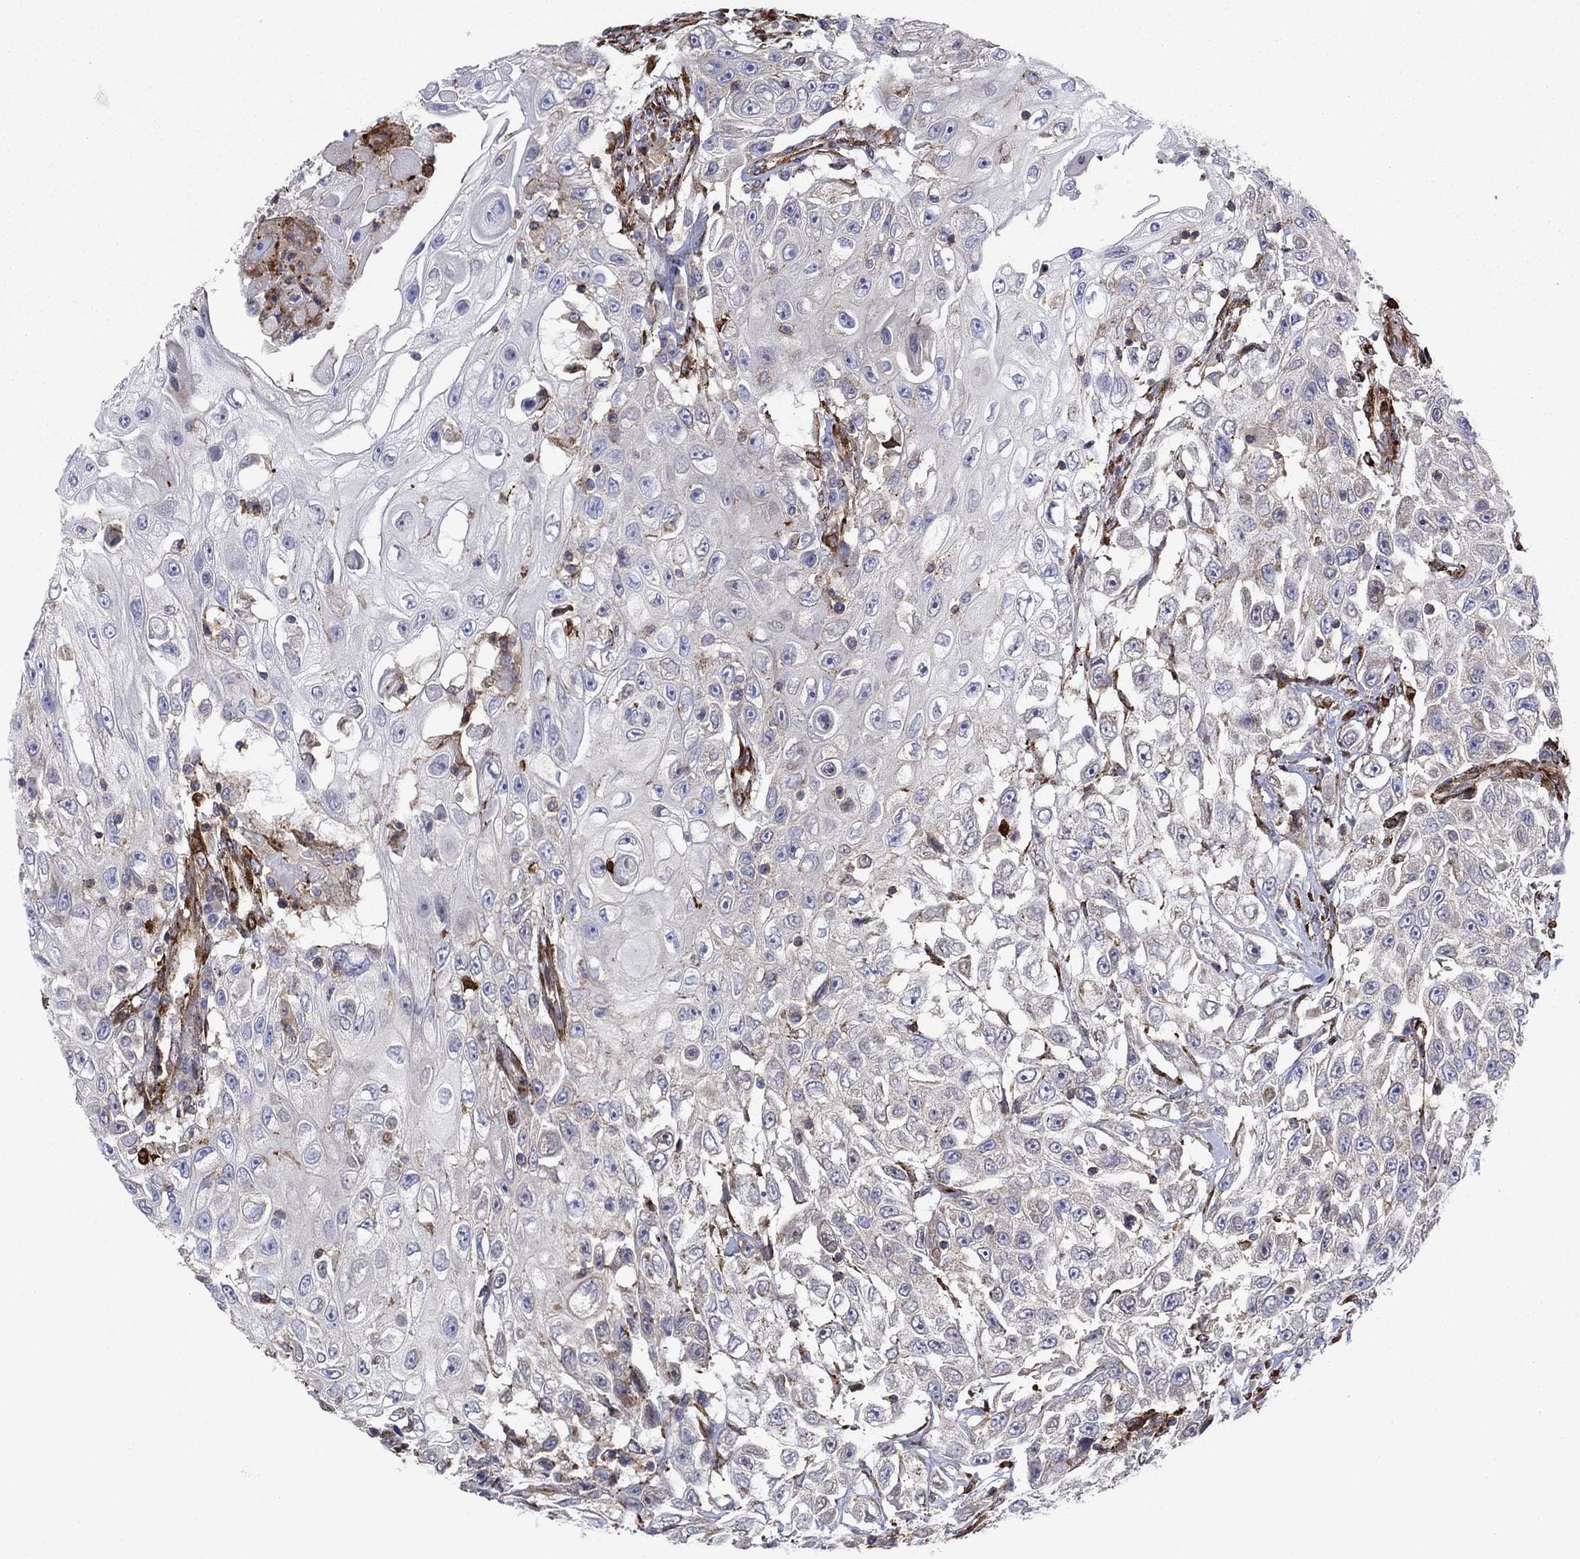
{"staining": {"intensity": "negative", "quantity": "none", "location": "none"}, "tissue": "urothelial cancer", "cell_type": "Tumor cells", "image_type": "cancer", "snomed": [{"axis": "morphology", "description": "Urothelial carcinoma, High grade"}, {"axis": "topography", "description": "Urinary bladder"}], "caption": "IHC image of human high-grade urothelial carcinoma stained for a protein (brown), which shows no positivity in tumor cells. The staining was performed using DAB to visualize the protein expression in brown, while the nuclei were stained in blue with hematoxylin (Magnification: 20x).", "gene": "PAG1", "patient": {"sex": "female", "age": 56}}